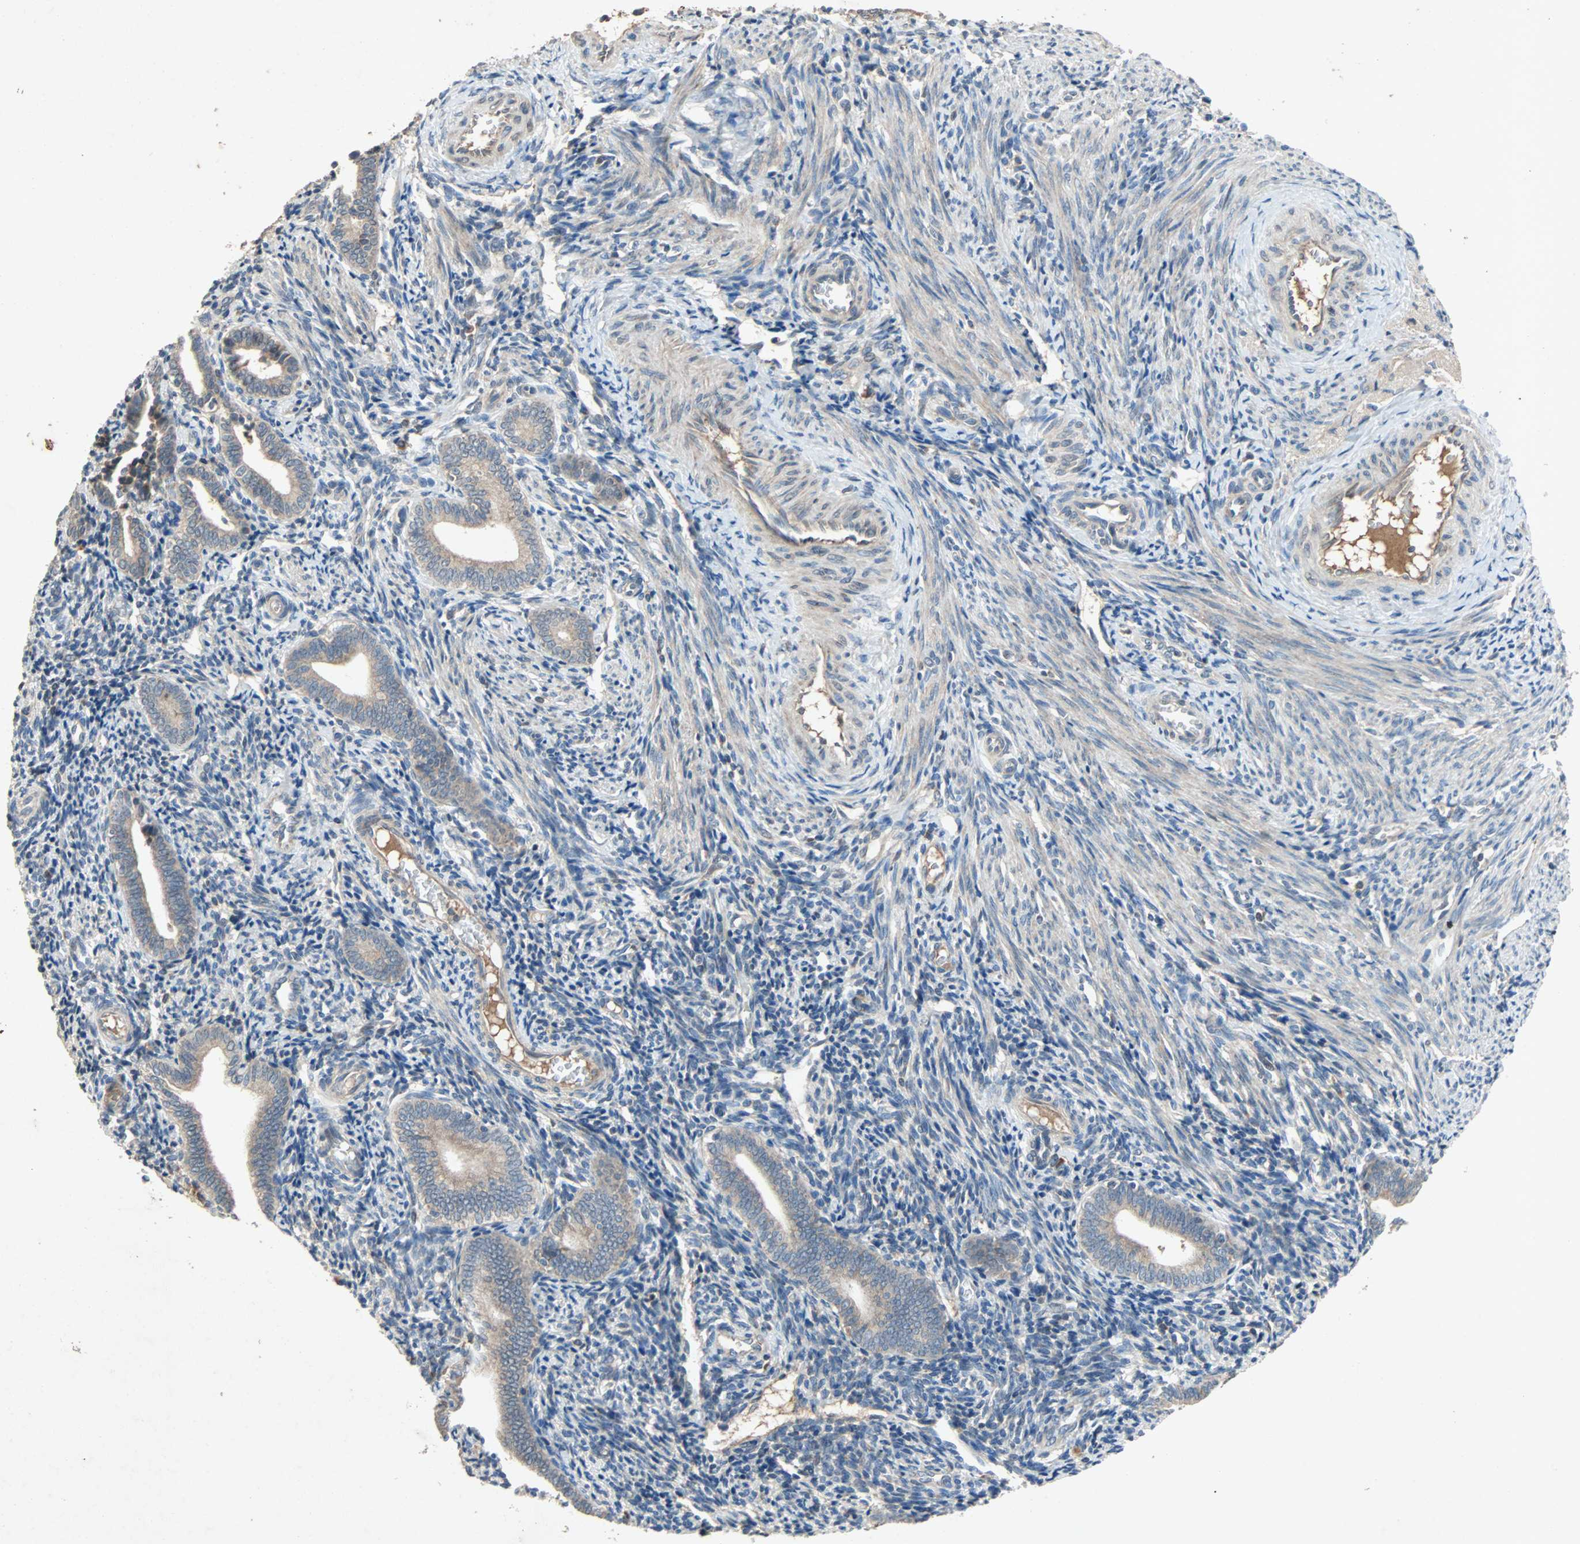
{"staining": {"intensity": "weak", "quantity": "25%-75%", "location": "cytoplasmic/membranous"}, "tissue": "endometrium", "cell_type": "Cells in endometrial stroma", "image_type": "normal", "snomed": [{"axis": "morphology", "description": "Normal tissue, NOS"}, {"axis": "topography", "description": "Uterus"}, {"axis": "topography", "description": "Endometrium"}], "caption": "Approximately 25%-75% of cells in endometrial stroma in benign human endometrium display weak cytoplasmic/membranous protein staining as visualized by brown immunohistochemical staining.", "gene": "XYLT1", "patient": {"sex": "female", "age": 33}}